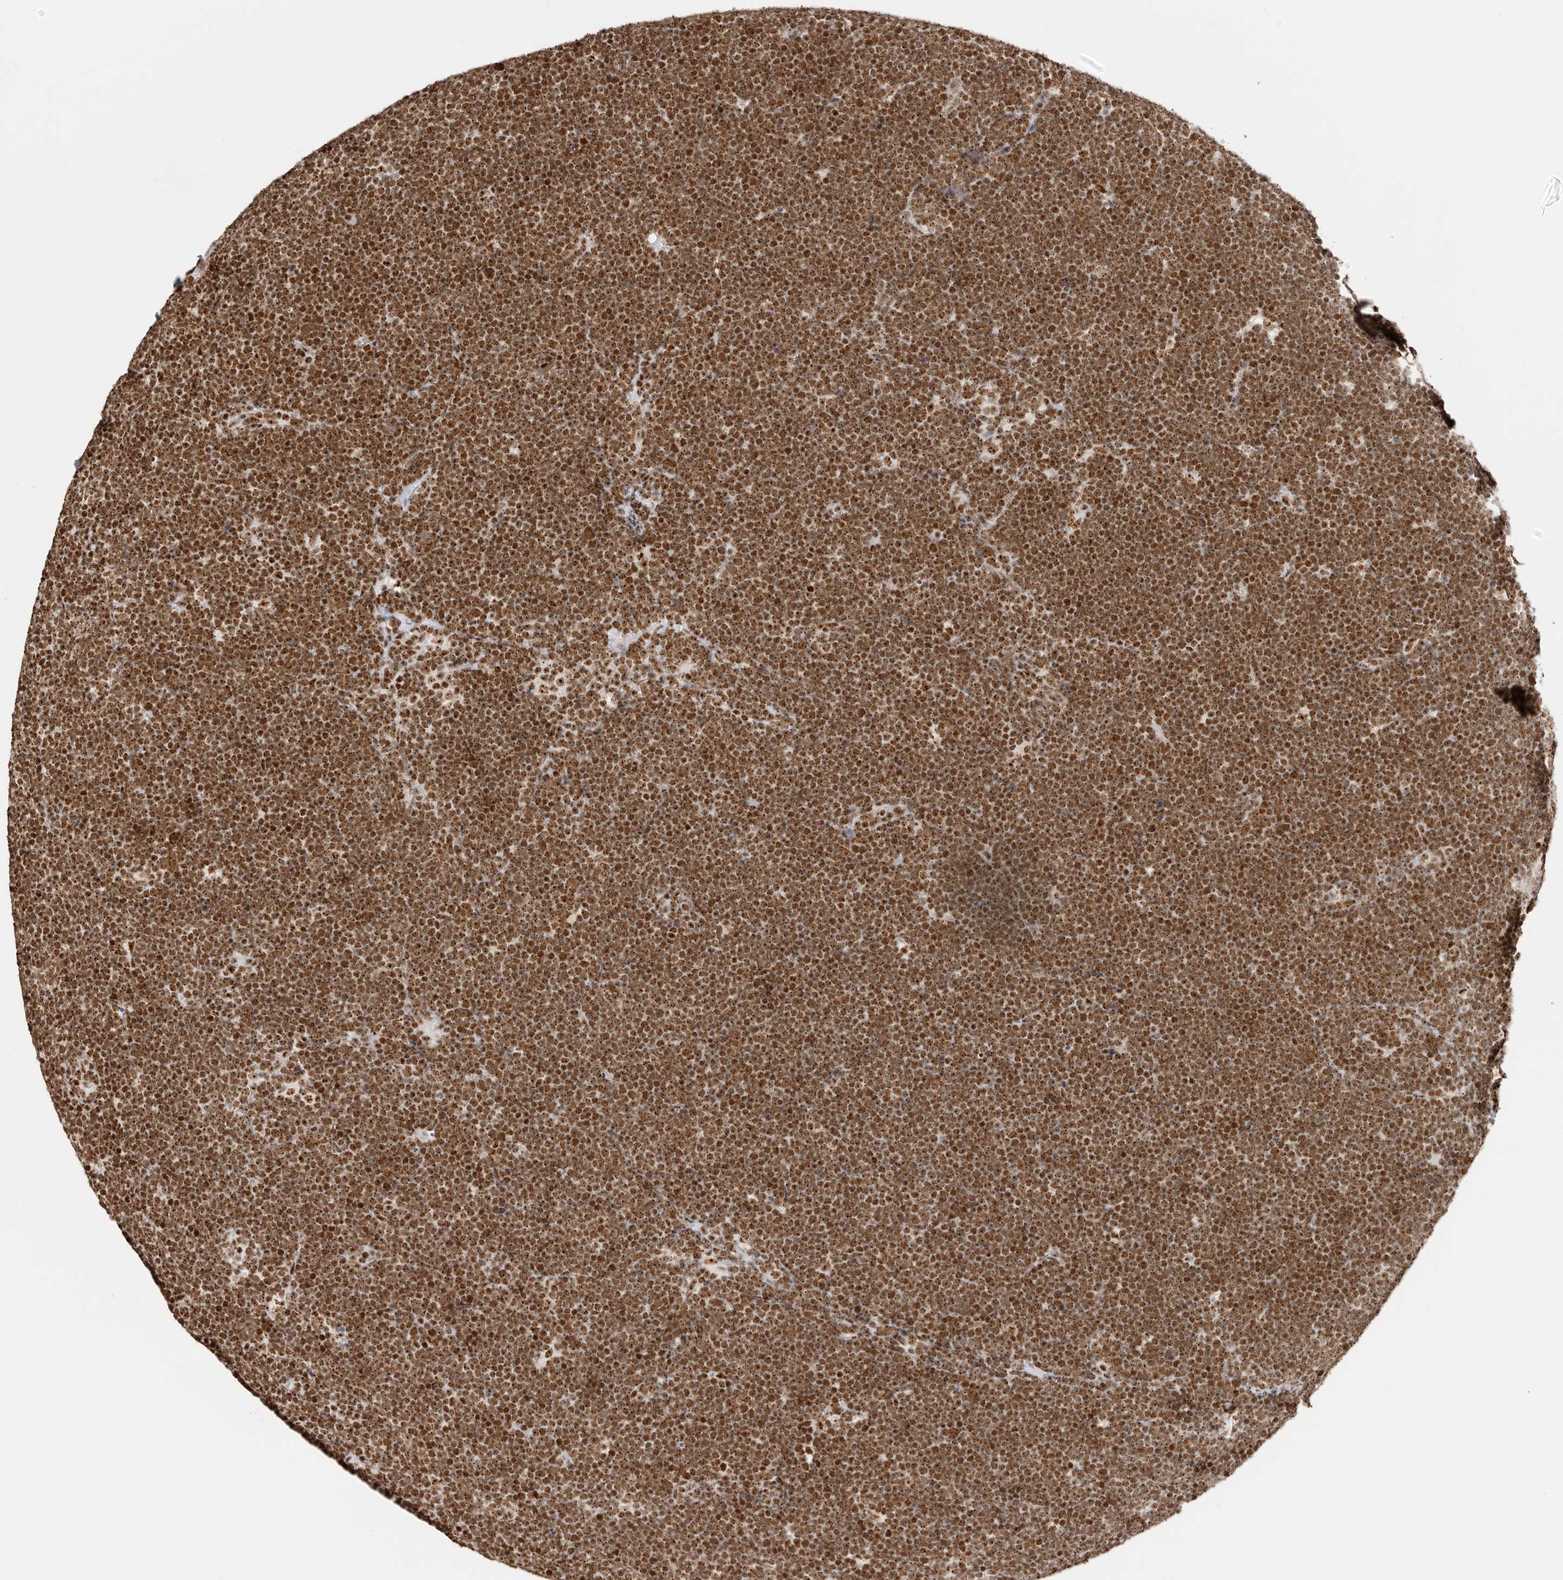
{"staining": {"intensity": "moderate", "quantity": ">75%", "location": "nuclear"}, "tissue": "lymphoma", "cell_type": "Tumor cells", "image_type": "cancer", "snomed": [{"axis": "morphology", "description": "Malignant lymphoma, non-Hodgkin's type, High grade"}, {"axis": "topography", "description": "Lymph node"}], "caption": "The histopathology image displays immunohistochemical staining of malignant lymphoma, non-Hodgkin's type (high-grade). There is moderate nuclear staining is identified in about >75% of tumor cells.", "gene": "IQGAP3", "patient": {"sex": "male", "age": 13}}